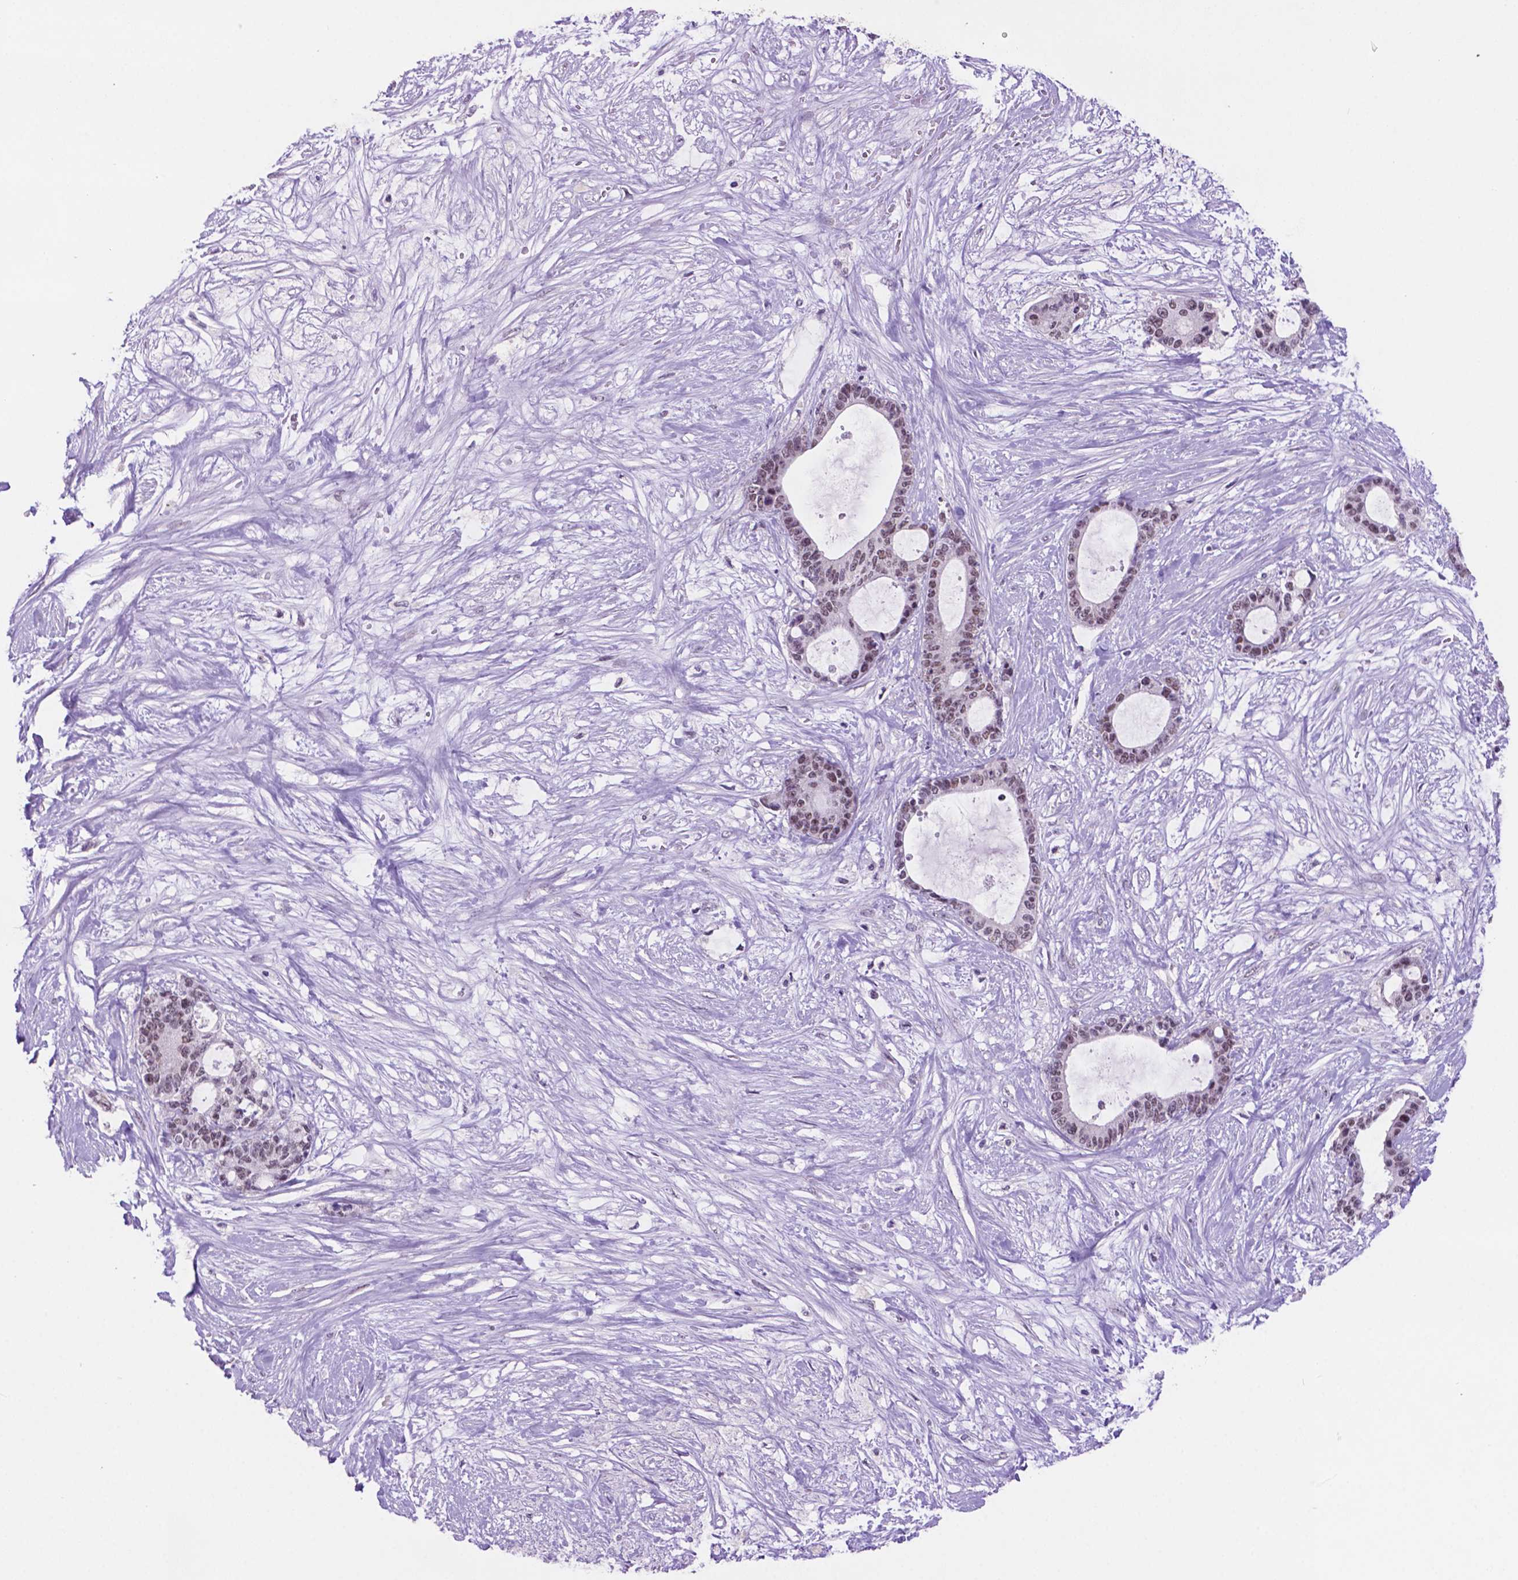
{"staining": {"intensity": "weak", "quantity": ">75%", "location": "nuclear"}, "tissue": "liver cancer", "cell_type": "Tumor cells", "image_type": "cancer", "snomed": [{"axis": "morphology", "description": "Normal tissue, NOS"}, {"axis": "morphology", "description": "Cholangiocarcinoma"}, {"axis": "topography", "description": "Liver"}, {"axis": "topography", "description": "Peripheral nerve tissue"}], "caption": "A brown stain labels weak nuclear positivity of a protein in cholangiocarcinoma (liver) tumor cells.", "gene": "NCOR1", "patient": {"sex": "female", "age": 73}}